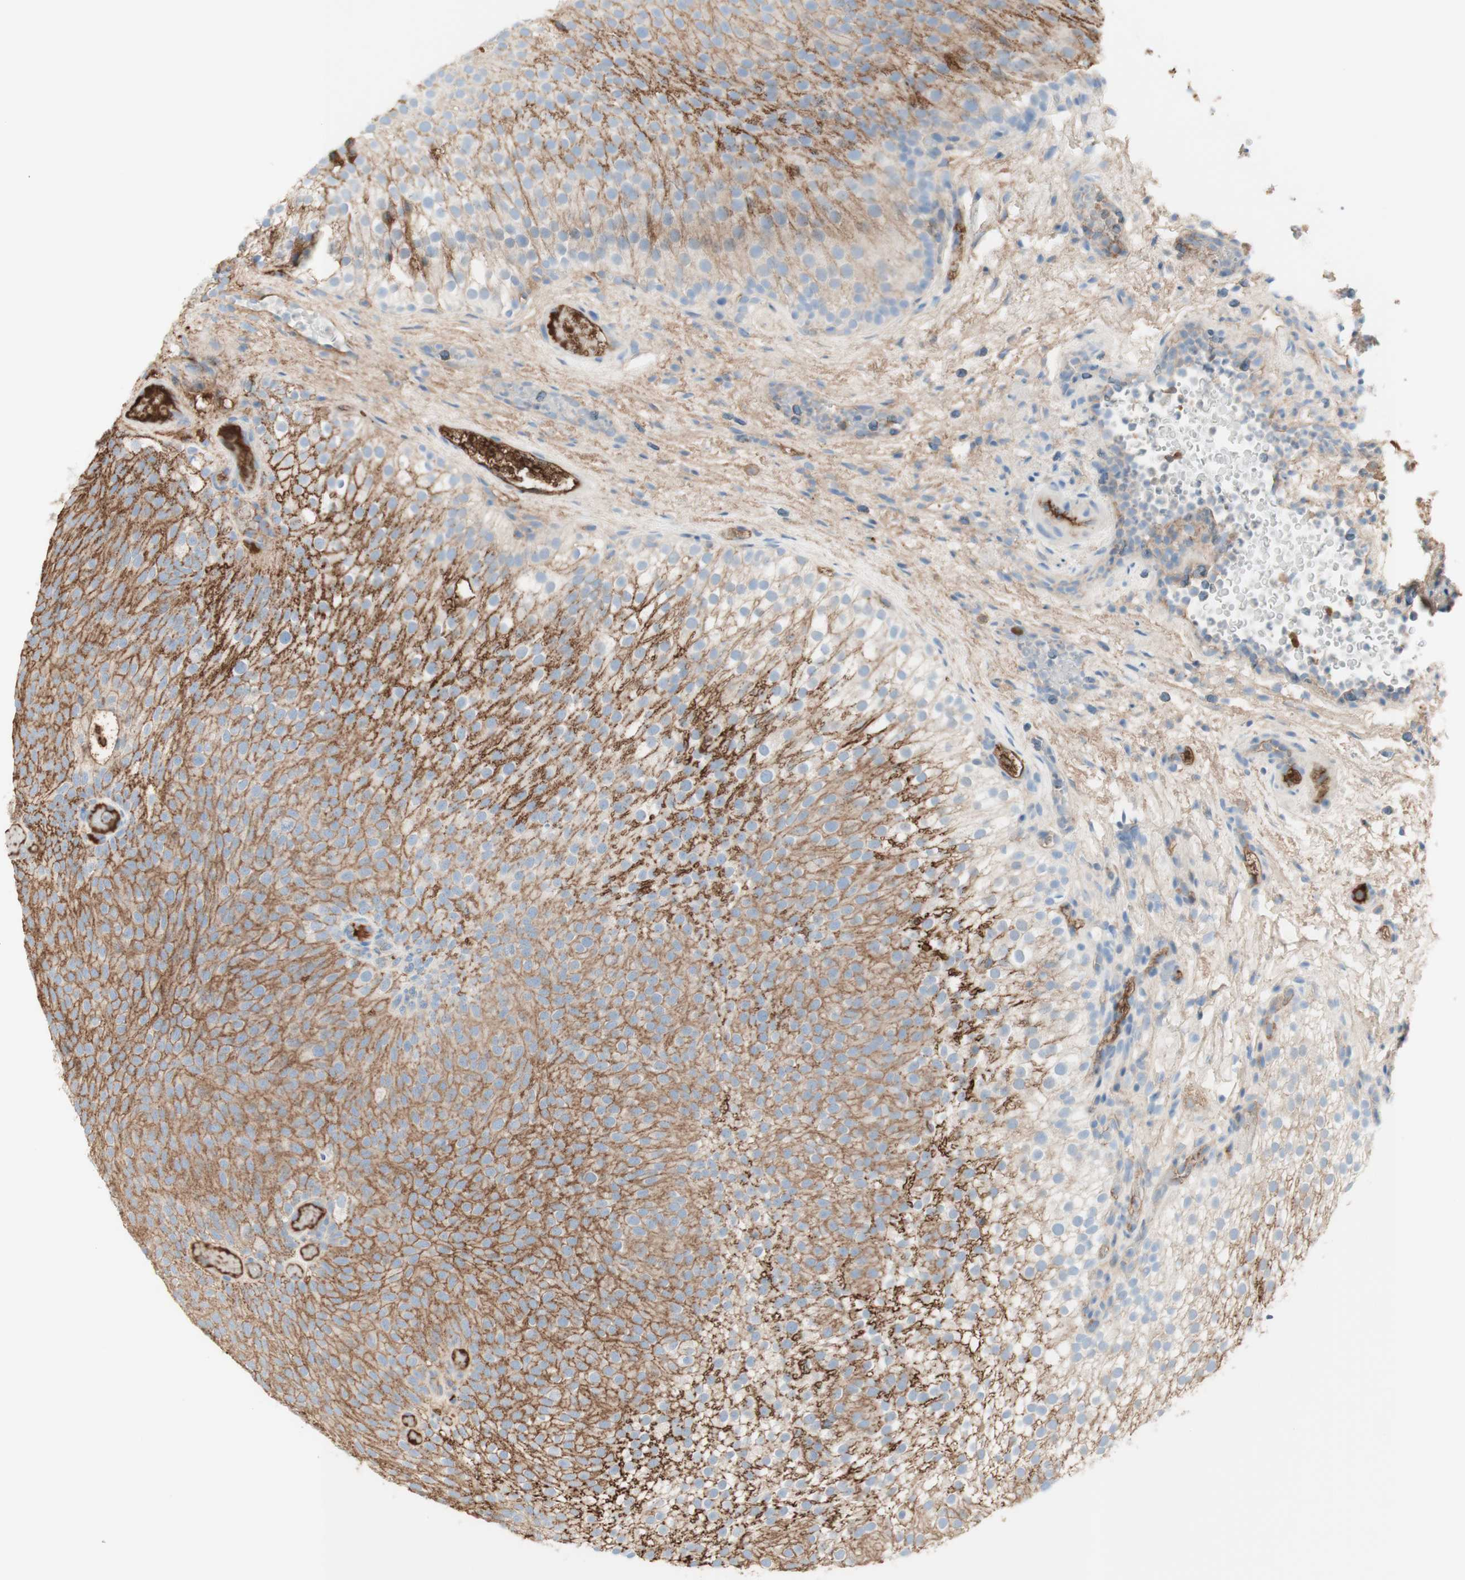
{"staining": {"intensity": "moderate", "quantity": "25%-75%", "location": "cytoplasmic/membranous"}, "tissue": "urothelial cancer", "cell_type": "Tumor cells", "image_type": "cancer", "snomed": [{"axis": "morphology", "description": "Urothelial carcinoma, Low grade"}, {"axis": "topography", "description": "Urinary bladder"}], "caption": "This image displays immunohistochemistry (IHC) staining of low-grade urothelial carcinoma, with medium moderate cytoplasmic/membranous staining in approximately 25%-75% of tumor cells.", "gene": "KNG1", "patient": {"sex": "male", "age": 78}}